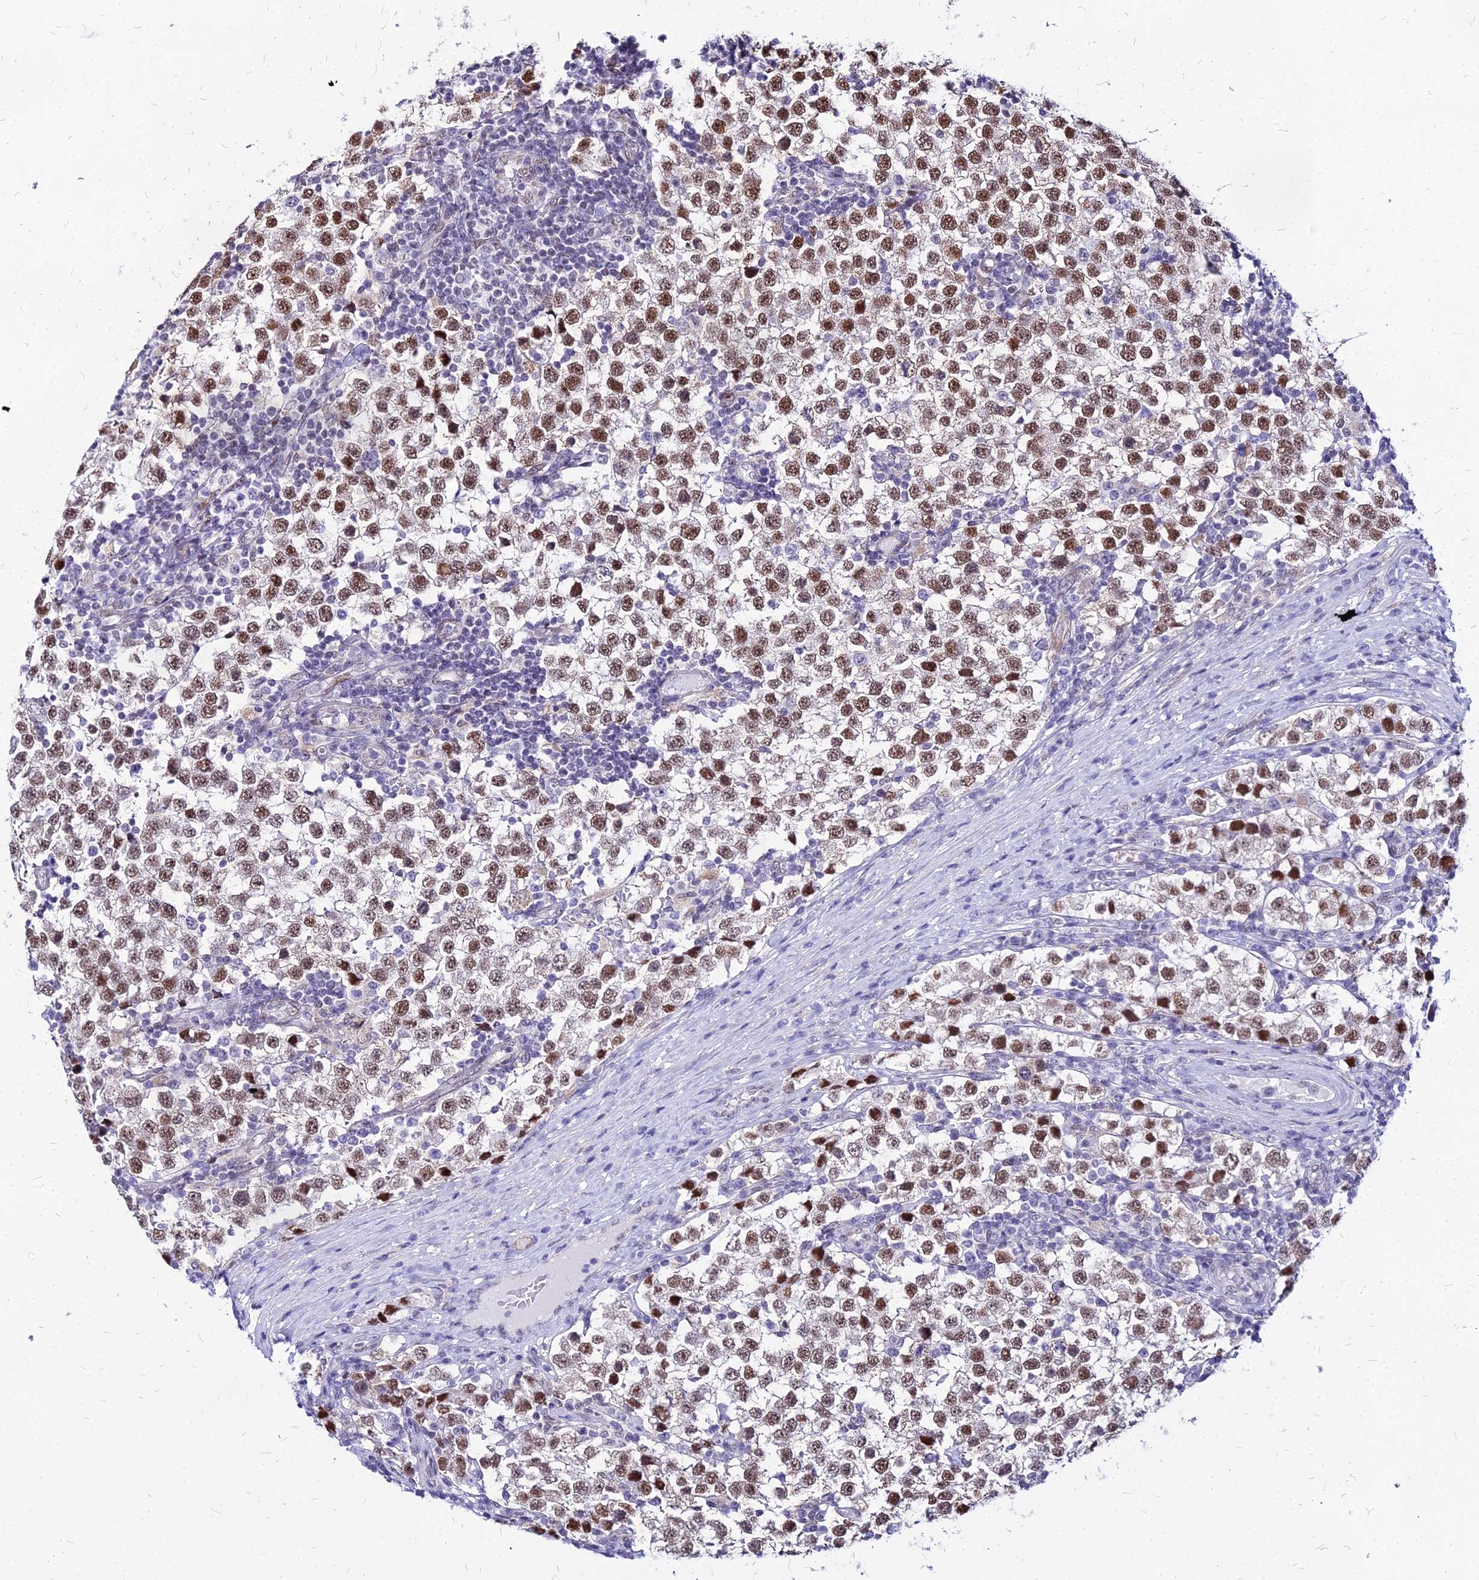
{"staining": {"intensity": "moderate", "quantity": ">75%", "location": "nuclear"}, "tissue": "testis cancer", "cell_type": "Tumor cells", "image_type": "cancer", "snomed": [{"axis": "morphology", "description": "Seminoma, NOS"}, {"axis": "topography", "description": "Testis"}], "caption": "Testis cancer stained for a protein (brown) reveals moderate nuclear positive staining in about >75% of tumor cells.", "gene": "FDX2", "patient": {"sex": "male", "age": 34}}